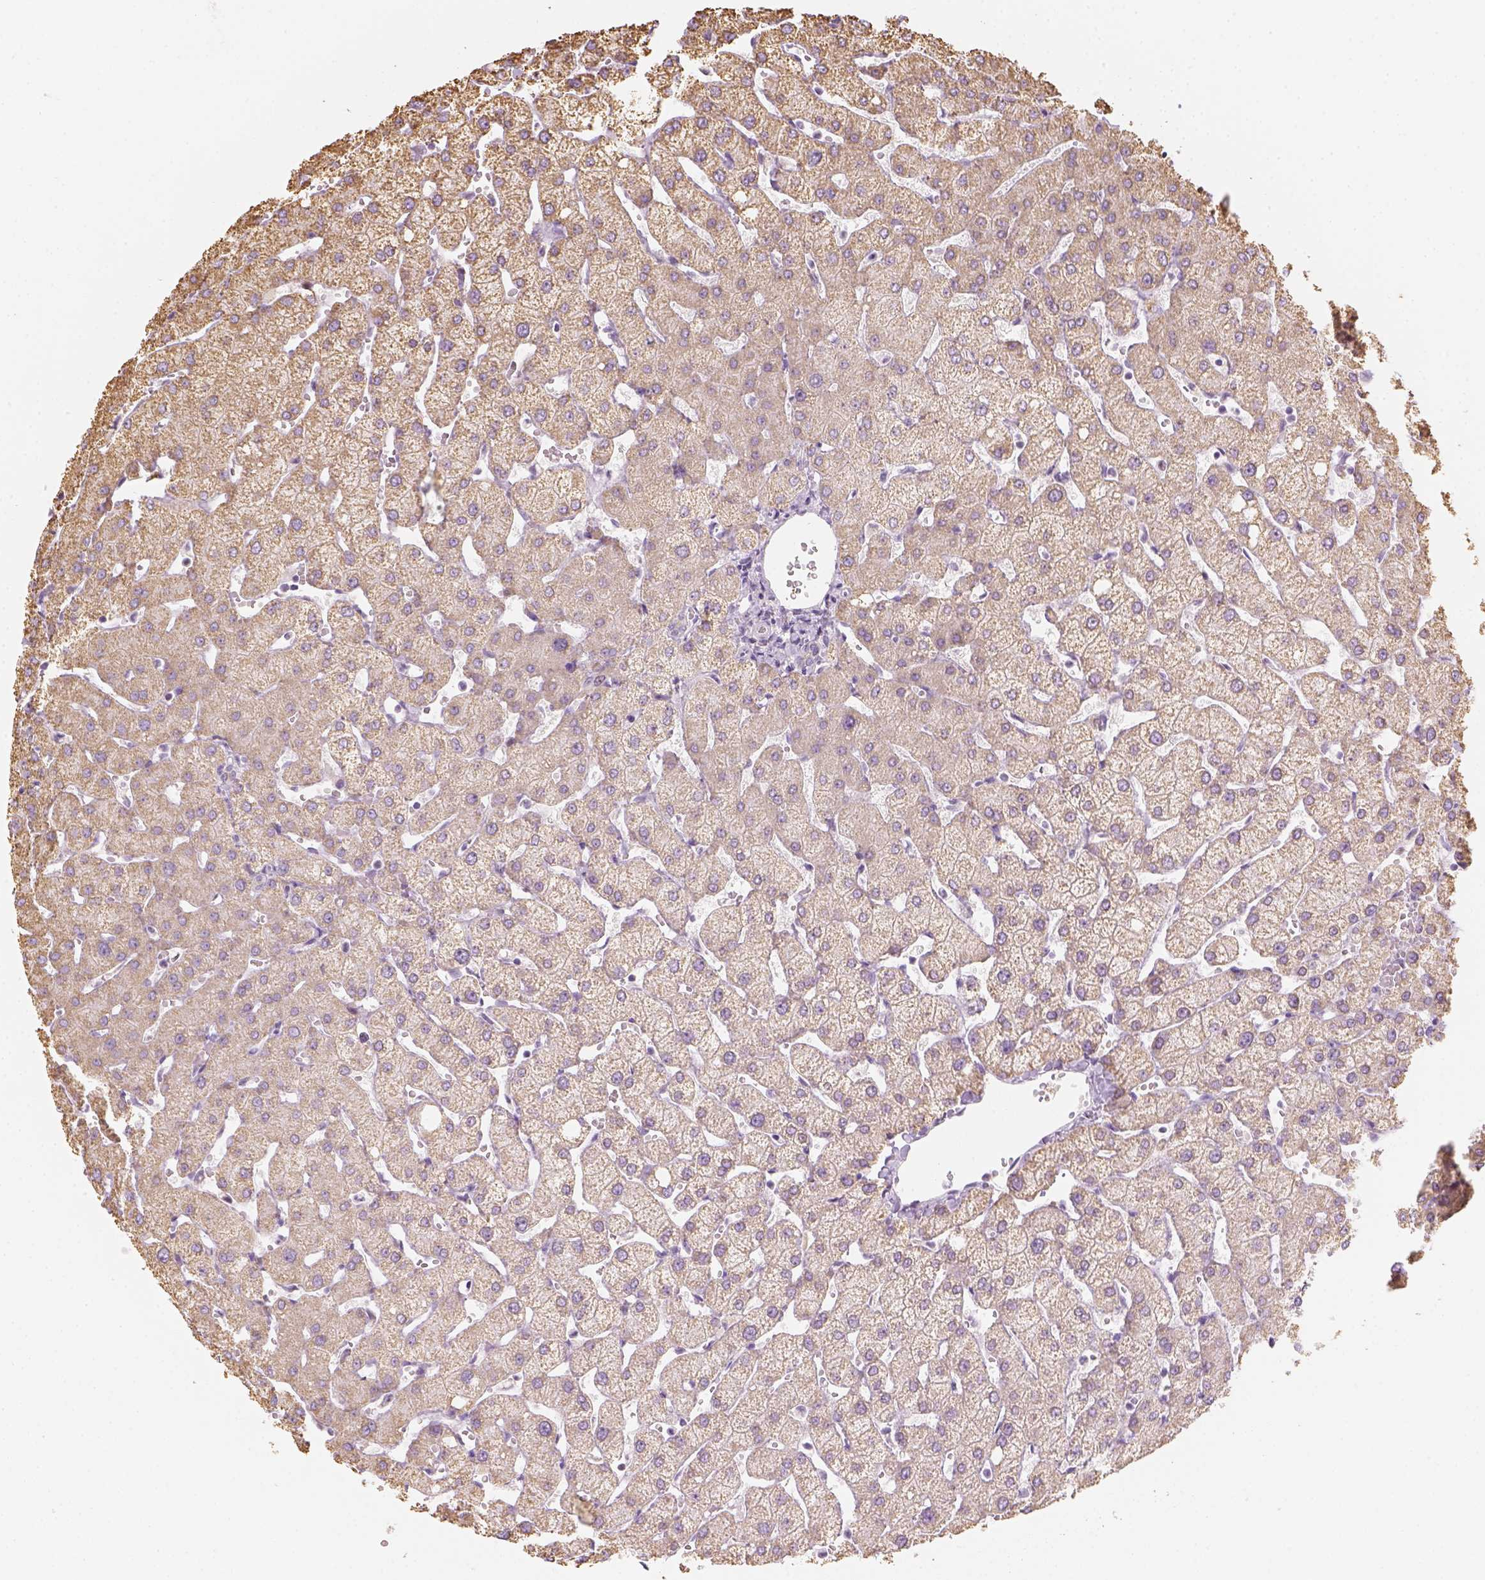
{"staining": {"intensity": "negative", "quantity": "none", "location": "none"}, "tissue": "liver", "cell_type": "Cholangiocytes", "image_type": "normal", "snomed": [{"axis": "morphology", "description": "Normal tissue, NOS"}, {"axis": "topography", "description": "Liver"}], "caption": "Immunohistochemistry (IHC) micrograph of unremarkable liver: liver stained with DAB shows no significant protein staining in cholangiocytes.", "gene": "LCA5", "patient": {"sex": "female", "age": 54}}